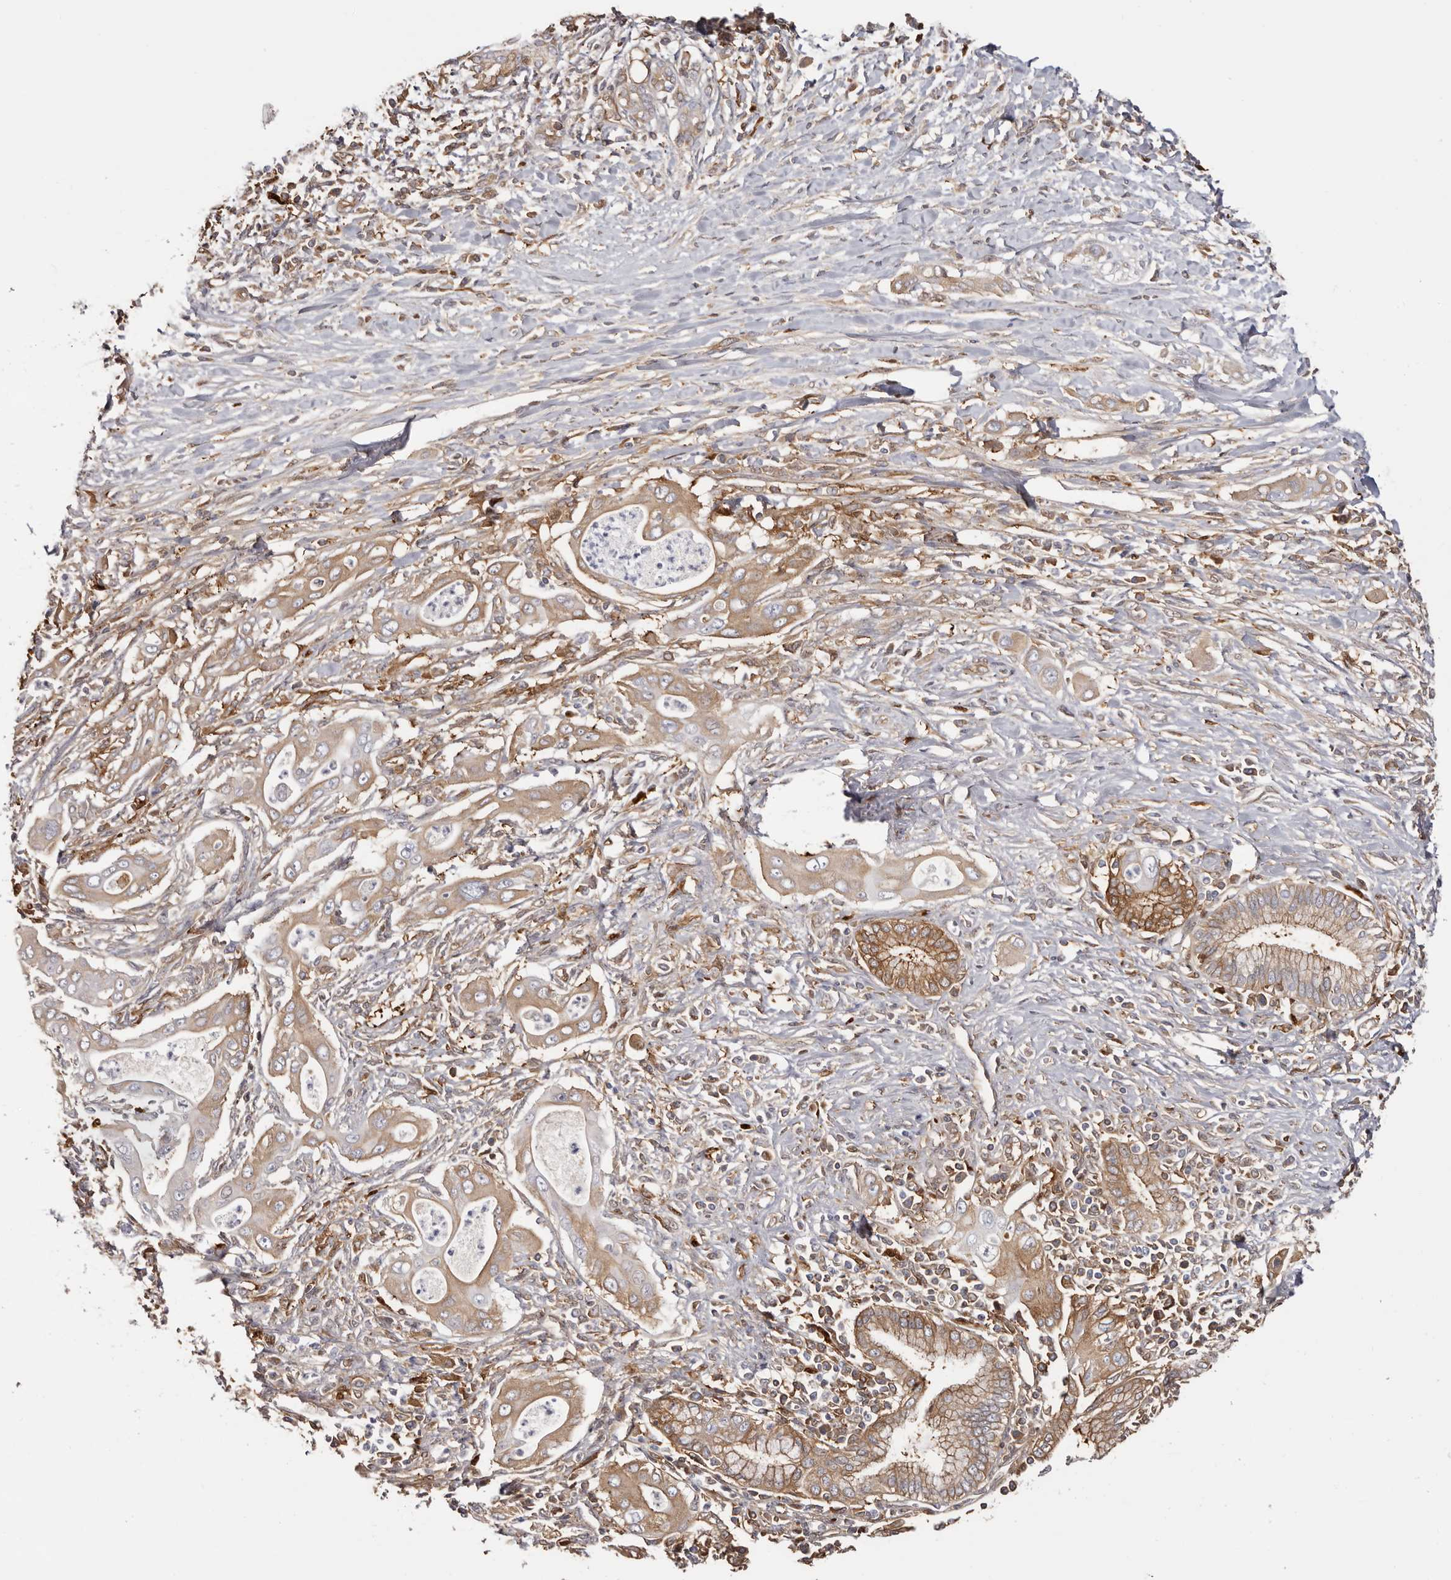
{"staining": {"intensity": "moderate", "quantity": ">75%", "location": "cytoplasmic/membranous"}, "tissue": "pancreatic cancer", "cell_type": "Tumor cells", "image_type": "cancer", "snomed": [{"axis": "morphology", "description": "Adenocarcinoma, NOS"}, {"axis": "topography", "description": "Pancreas"}], "caption": "Immunohistochemistry (IHC) photomicrograph of neoplastic tissue: adenocarcinoma (pancreatic) stained using immunohistochemistry (IHC) reveals medium levels of moderate protein expression localized specifically in the cytoplasmic/membranous of tumor cells, appearing as a cytoplasmic/membranous brown color.", "gene": "LAP3", "patient": {"sex": "male", "age": 58}}